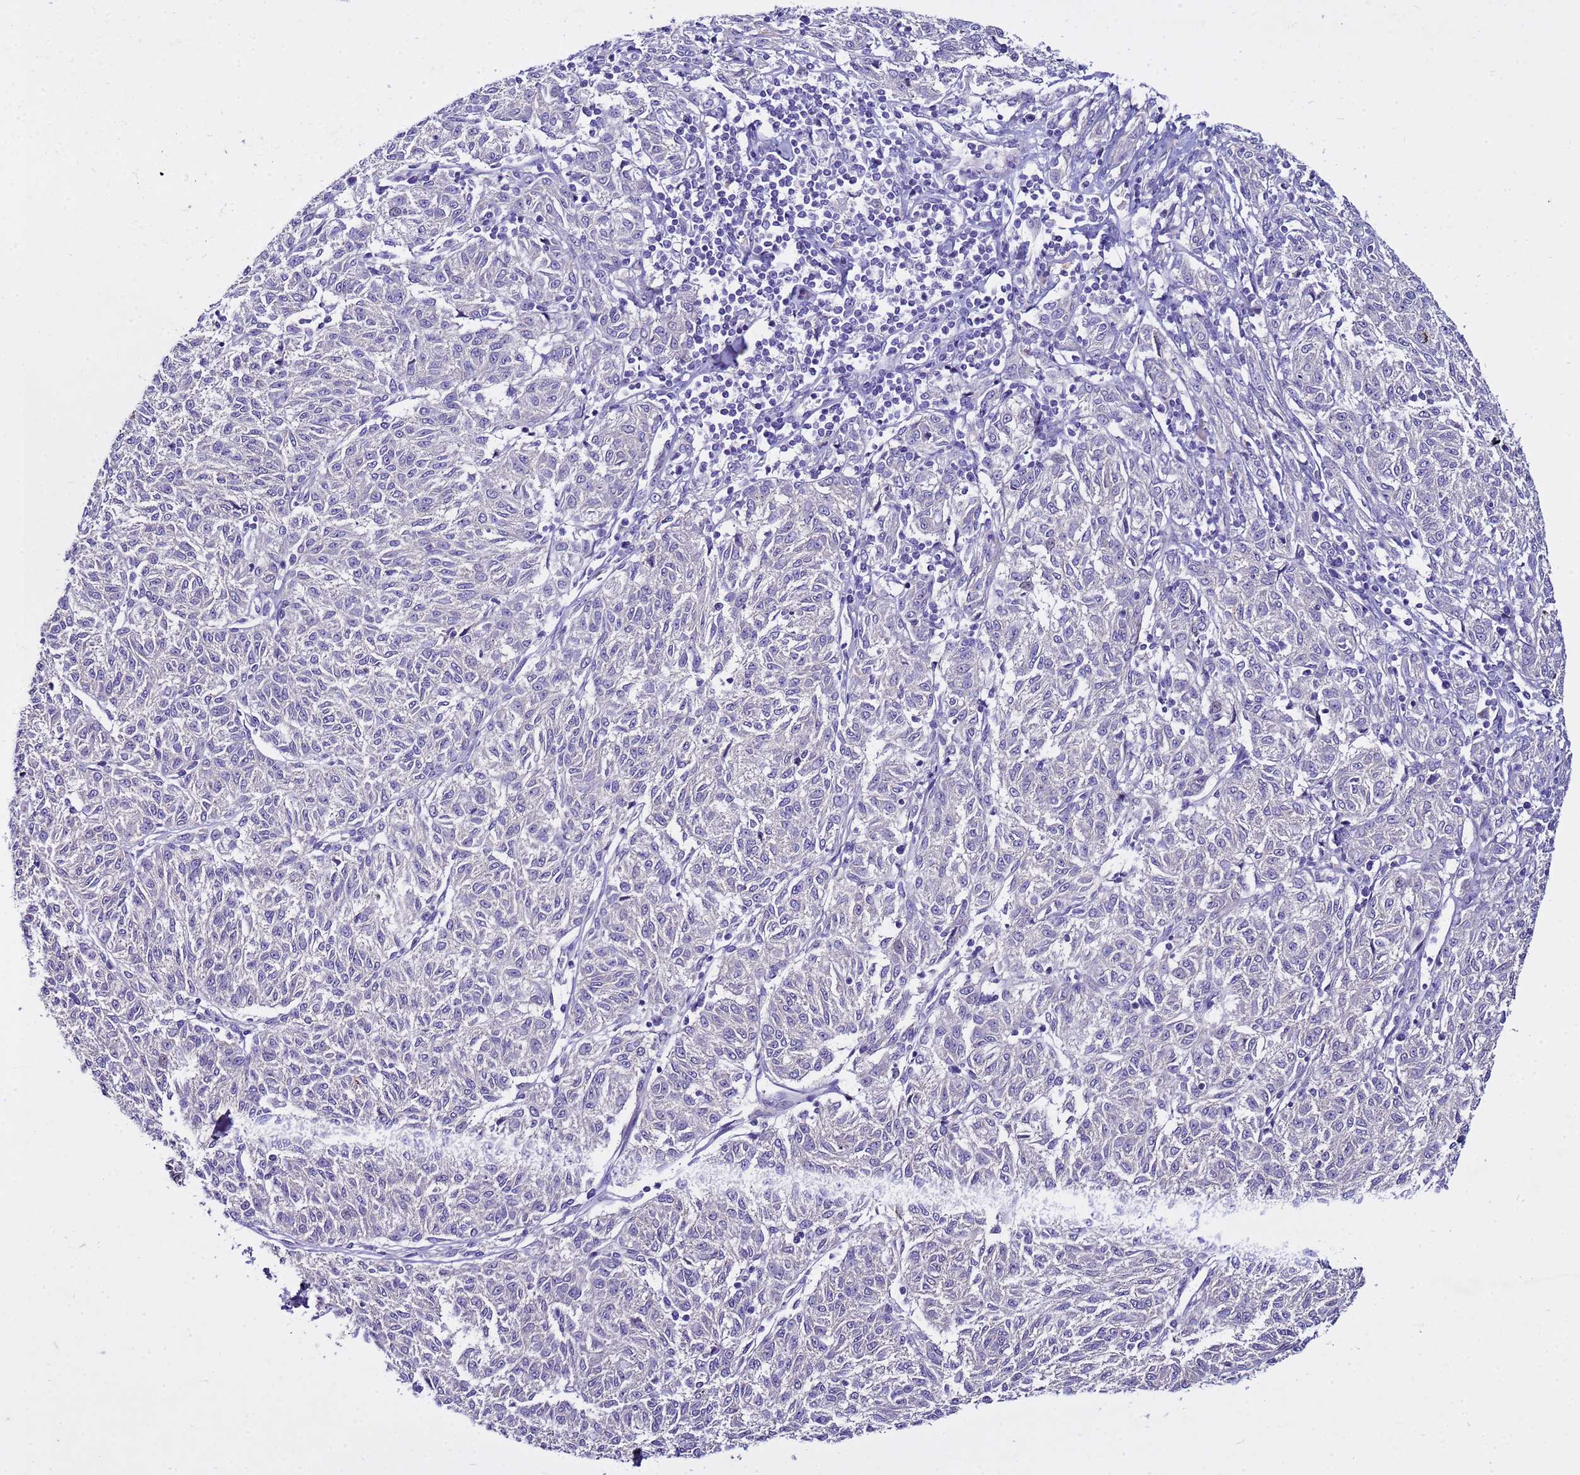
{"staining": {"intensity": "negative", "quantity": "none", "location": "none"}, "tissue": "melanoma", "cell_type": "Tumor cells", "image_type": "cancer", "snomed": [{"axis": "morphology", "description": "Malignant melanoma, NOS"}, {"axis": "topography", "description": "Skin"}], "caption": "Immunohistochemistry (IHC) photomicrograph of neoplastic tissue: melanoma stained with DAB (3,3'-diaminobenzidine) demonstrates no significant protein expression in tumor cells.", "gene": "IGSF11", "patient": {"sex": "female", "age": 72}}